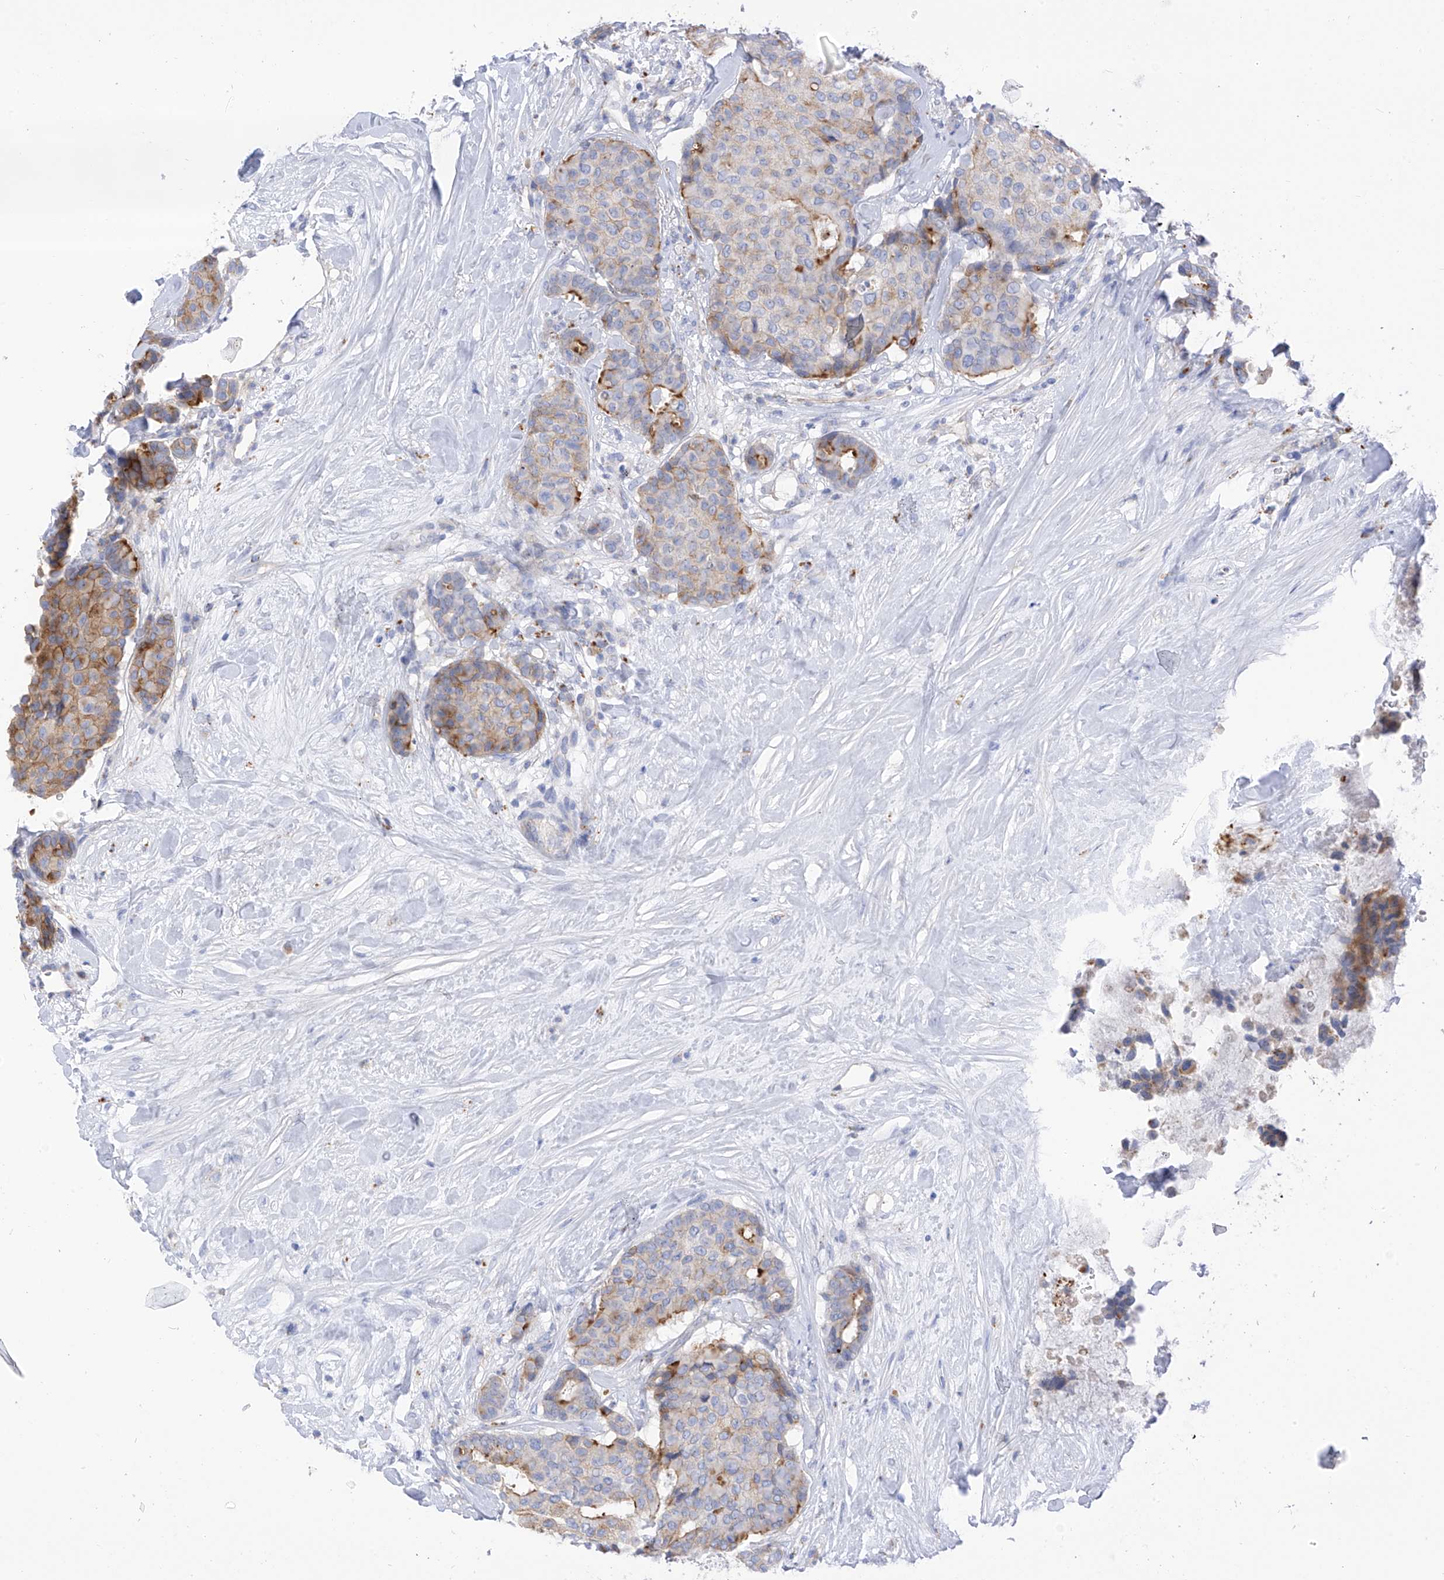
{"staining": {"intensity": "moderate", "quantity": "<25%", "location": "cytoplasmic/membranous"}, "tissue": "breast cancer", "cell_type": "Tumor cells", "image_type": "cancer", "snomed": [{"axis": "morphology", "description": "Duct carcinoma"}, {"axis": "topography", "description": "Breast"}], "caption": "This image exhibits breast infiltrating ductal carcinoma stained with IHC to label a protein in brown. The cytoplasmic/membranous of tumor cells show moderate positivity for the protein. Nuclei are counter-stained blue.", "gene": "ITGA9", "patient": {"sex": "female", "age": 75}}